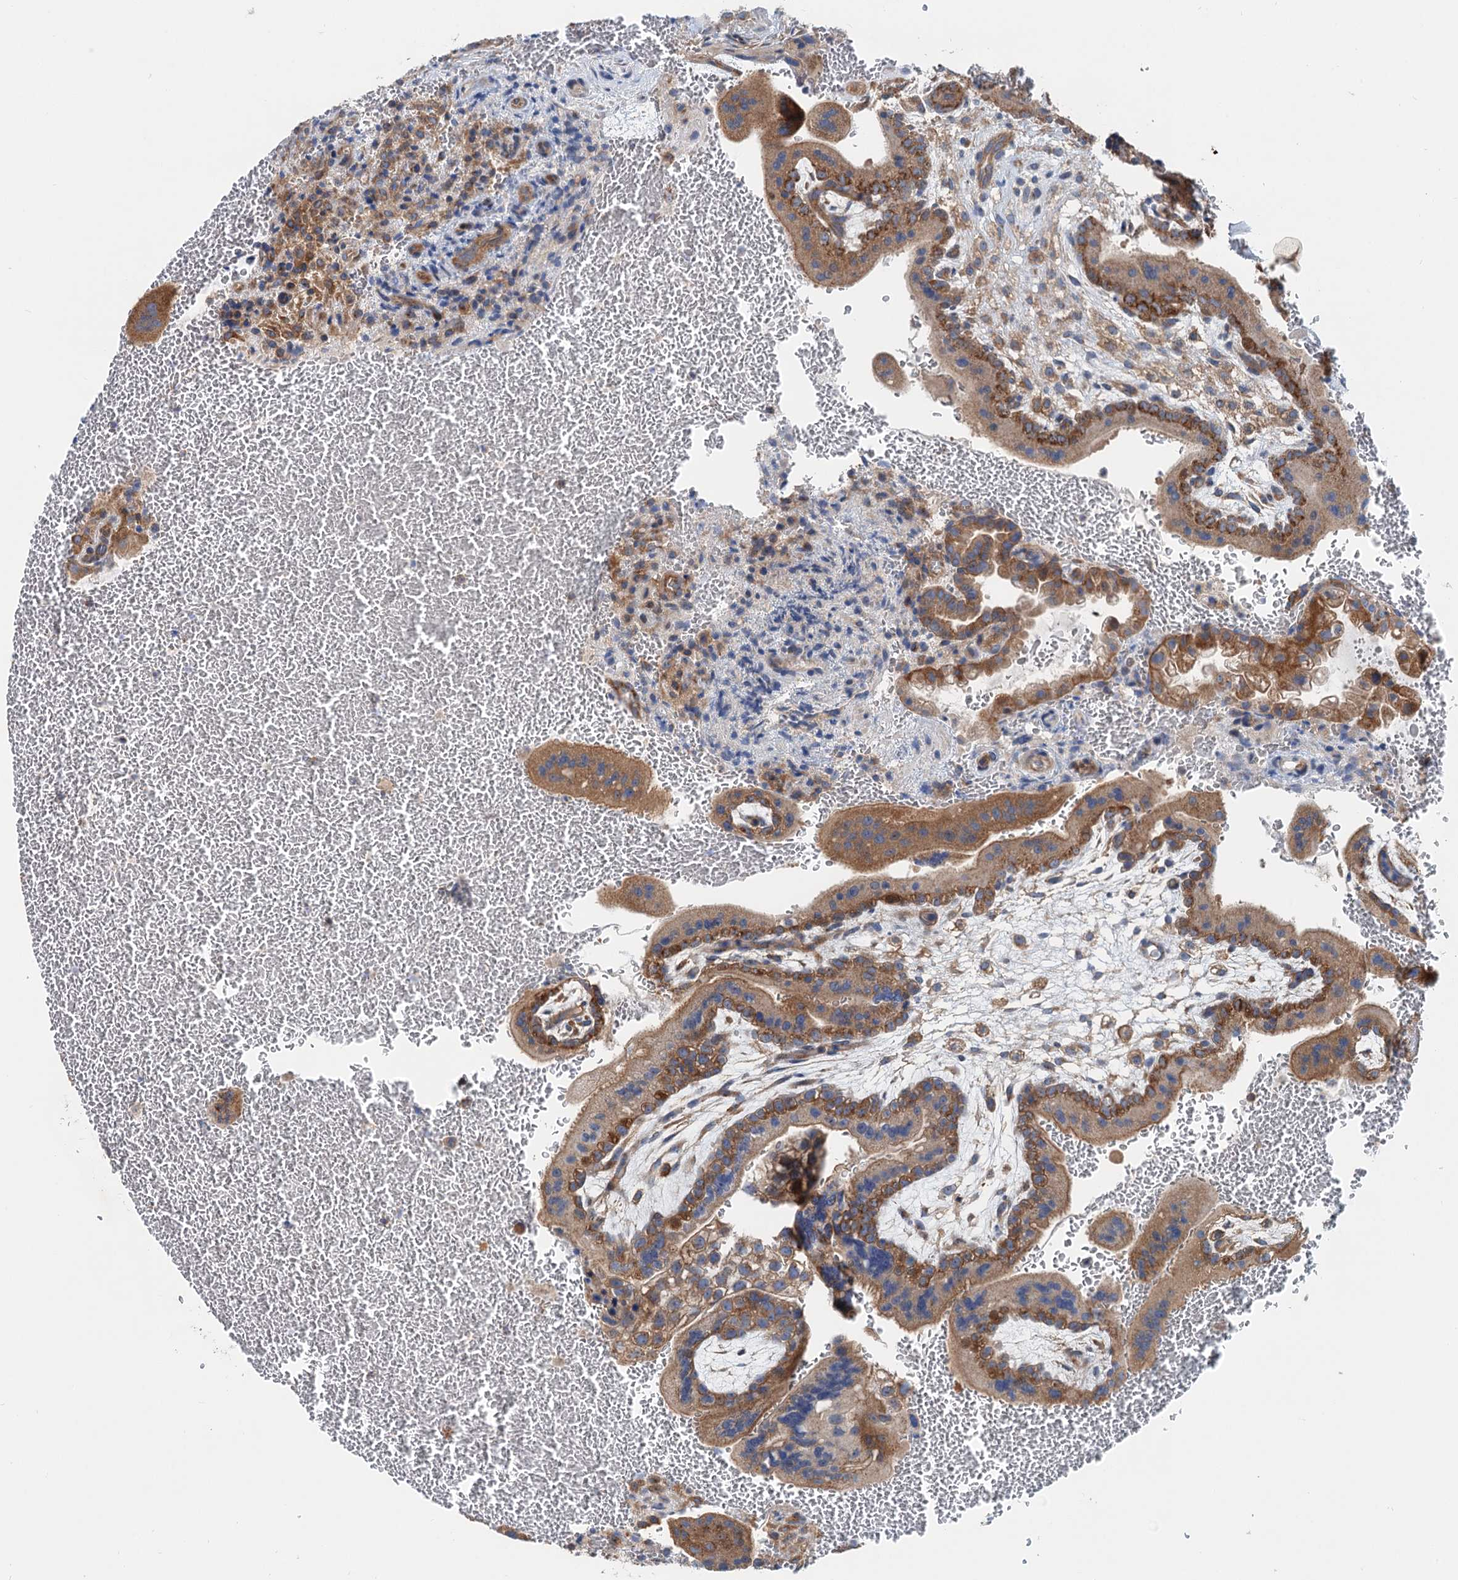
{"staining": {"intensity": "moderate", "quantity": ">75%", "location": "cytoplasmic/membranous"}, "tissue": "placenta", "cell_type": "Trophoblastic cells", "image_type": "normal", "snomed": [{"axis": "morphology", "description": "Normal tissue, NOS"}, {"axis": "topography", "description": "Placenta"}], "caption": "A high-resolution image shows immunohistochemistry staining of normal placenta, which shows moderate cytoplasmic/membranous positivity in approximately >75% of trophoblastic cells. (Brightfield microscopy of DAB IHC at high magnification).", "gene": "ANKRD26", "patient": {"sex": "female", "age": 35}}